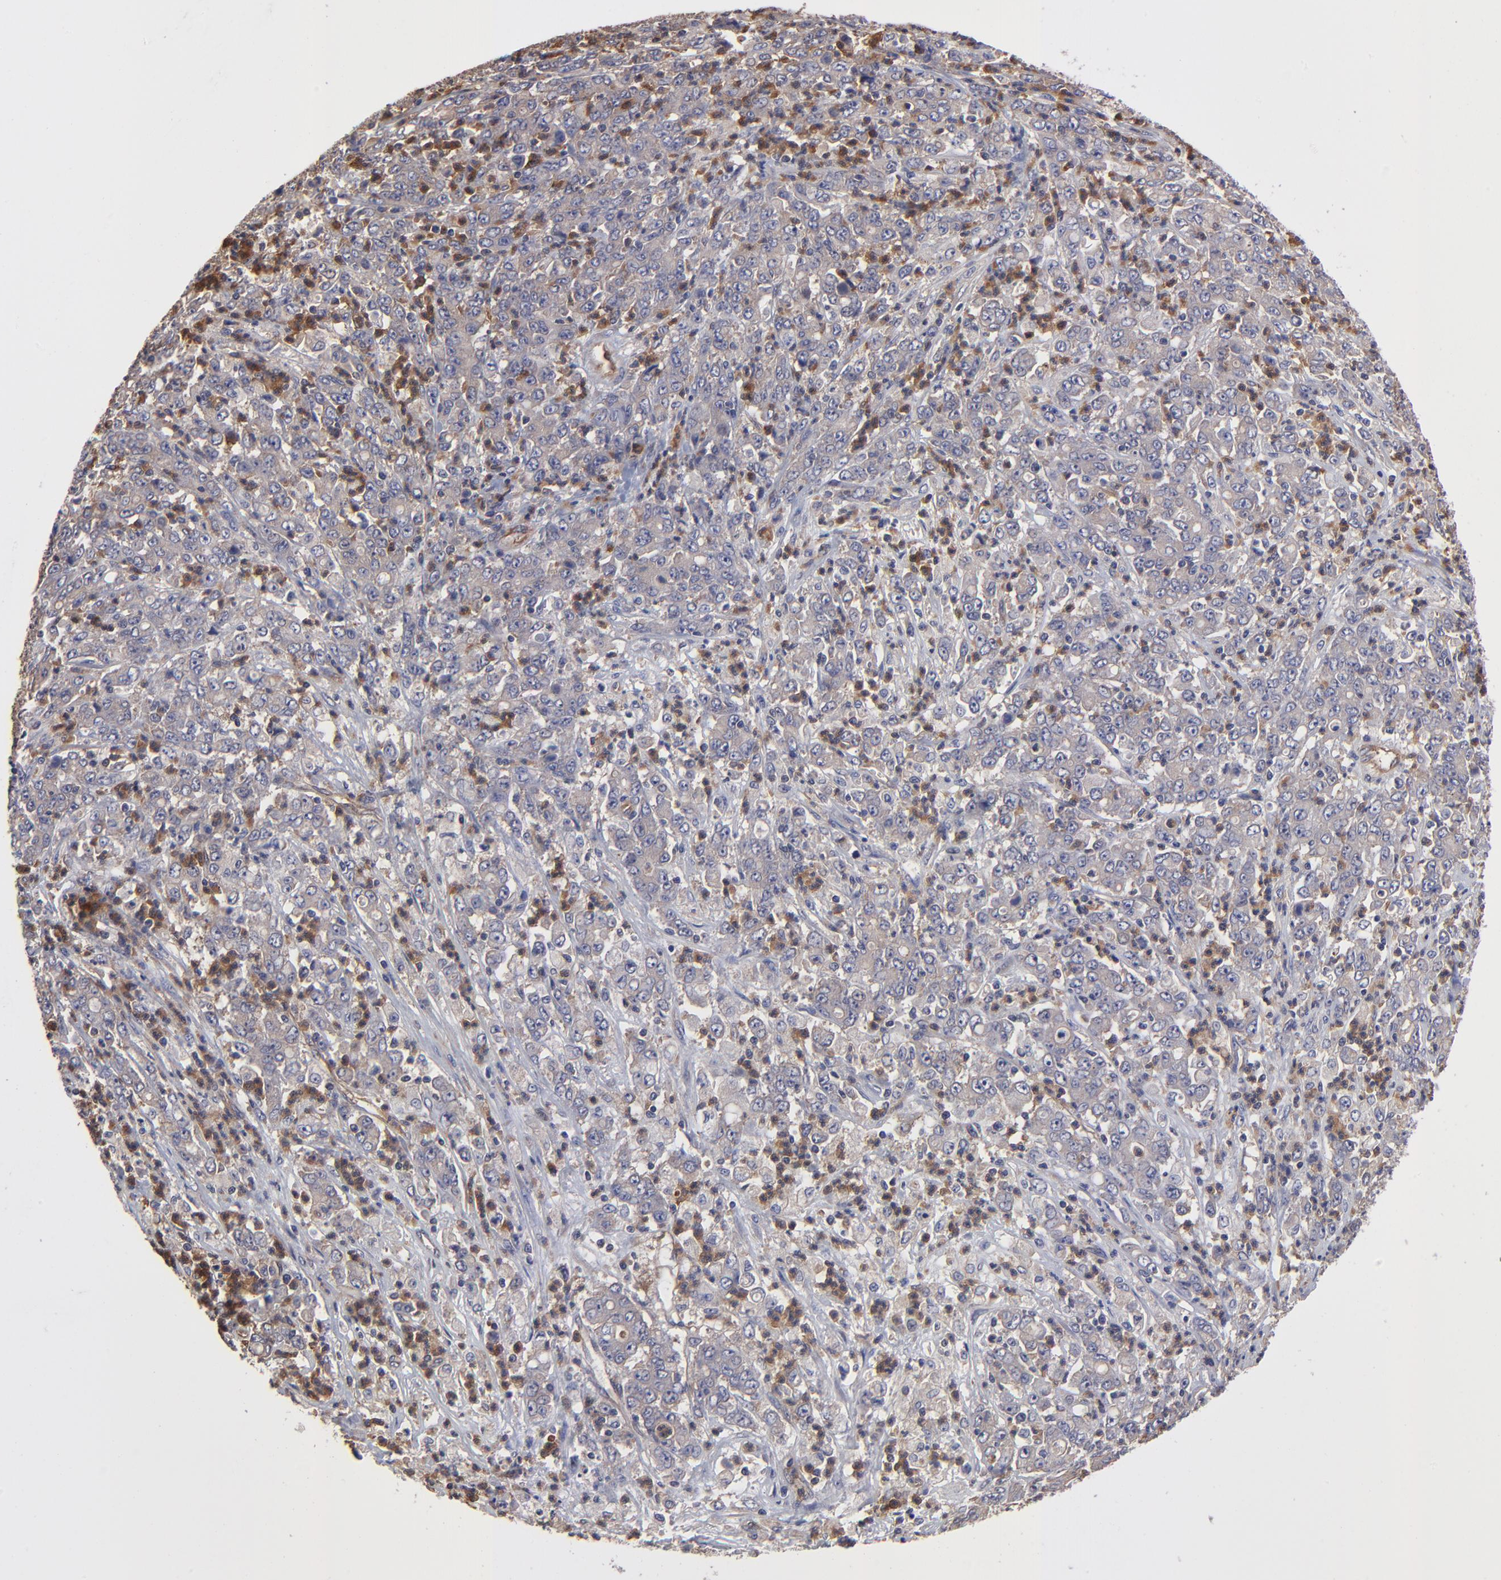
{"staining": {"intensity": "weak", "quantity": "<25%", "location": "cytoplasmic/membranous"}, "tissue": "stomach cancer", "cell_type": "Tumor cells", "image_type": "cancer", "snomed": [{"axis": "morphology", "description": "Adenocarcinoma, NOS"}, {"axis": "topography", "description": "Stomach, lower"}], "caption": "High power microscopy histopathology image of an immunohistochemistry (IHC) image of stomach adenocarcinoma, revealing no significant positivity in tumor cells. (Immunohistochemistry (ihc), brightfield microscopy, high magnification).", "gene": "ASB7", "patient": {"sex": "female", "age": 71}}